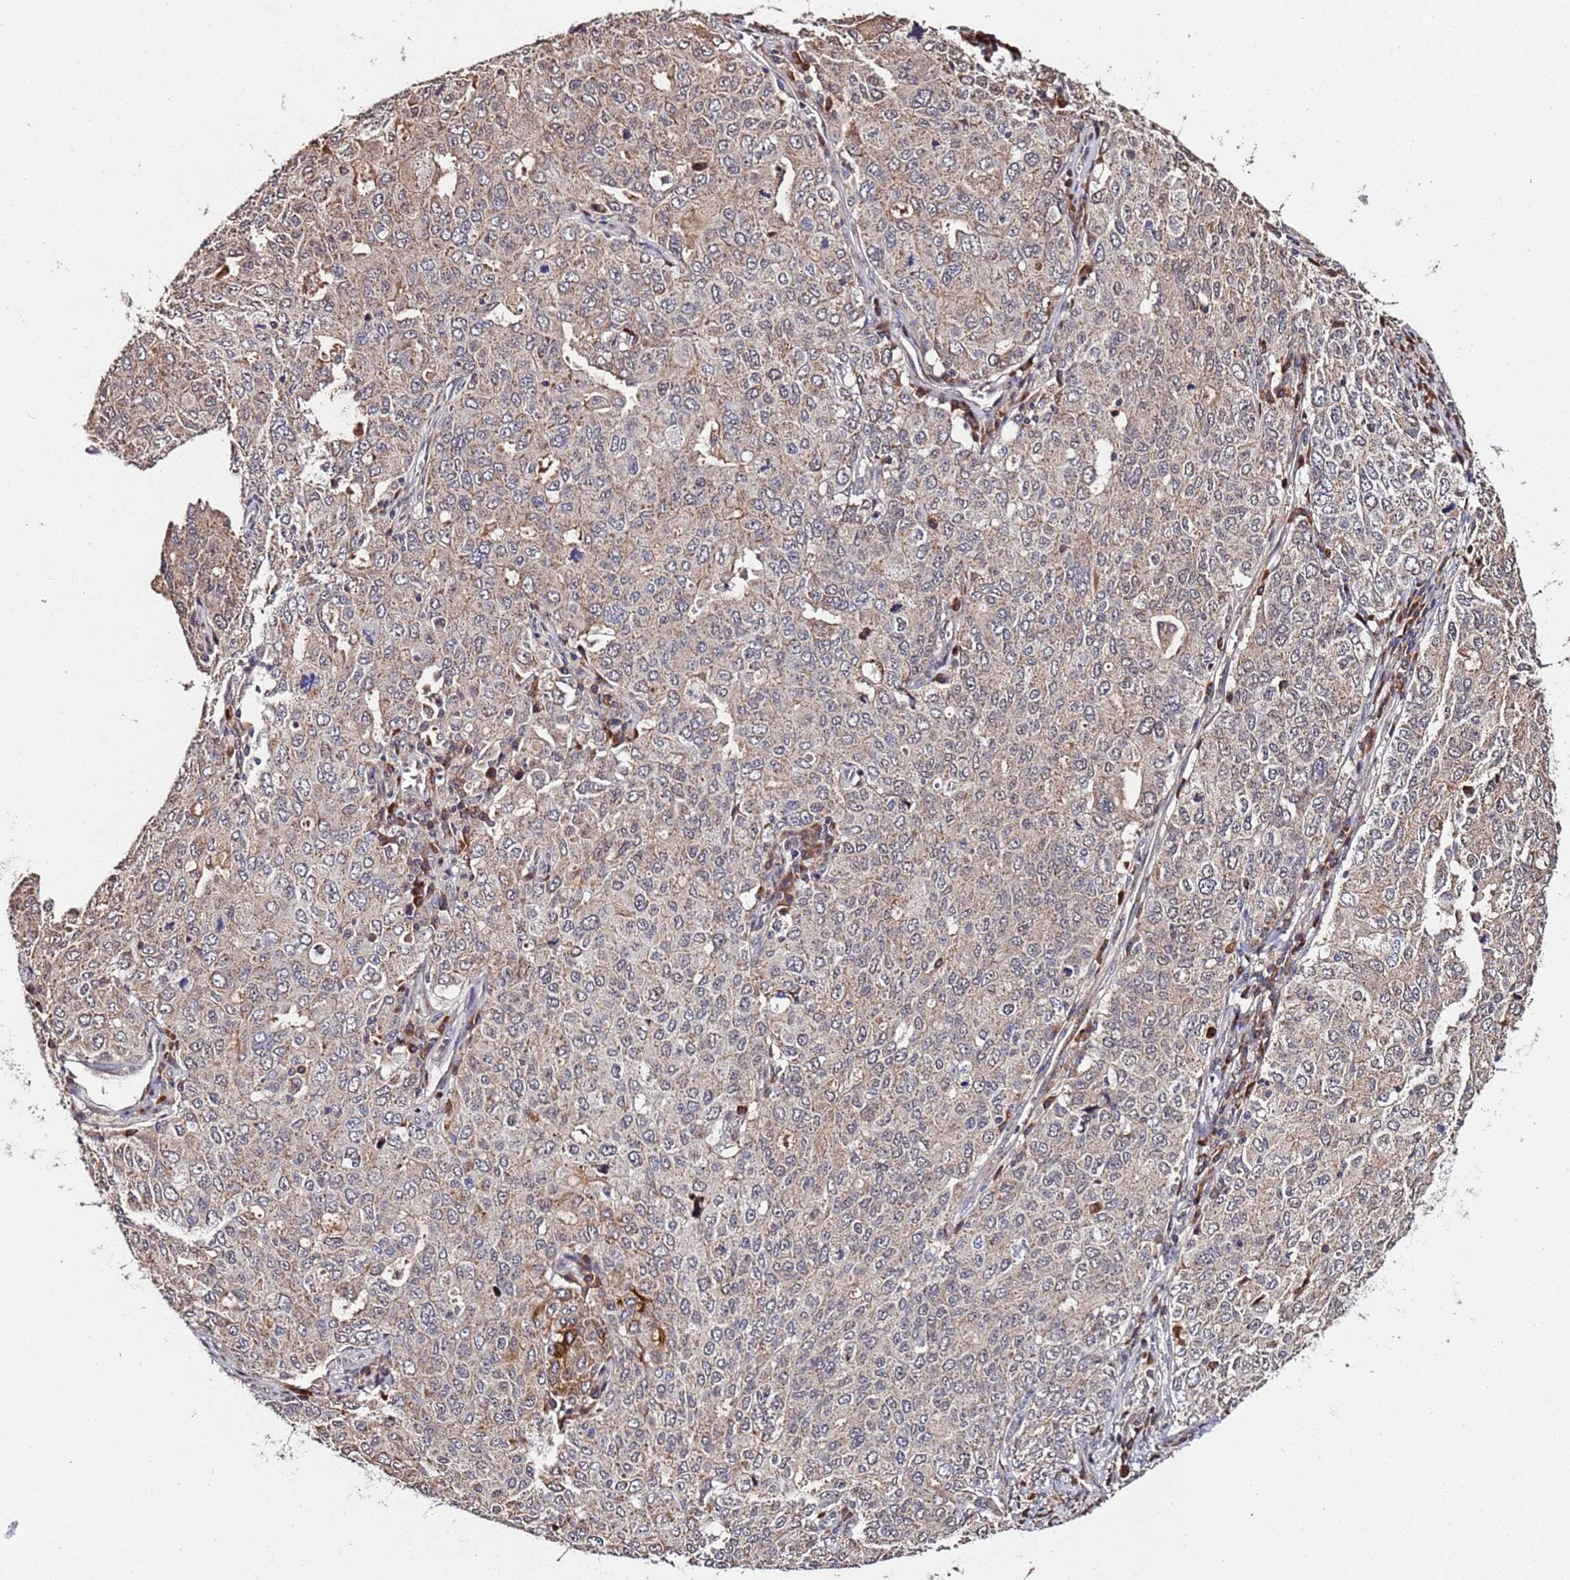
{"staining": {"intensity": "weak", "quantity": ">75%", "location": "cytoplasmic/membranous"}, "tissue": "ovarian cancer", "cell_type": "Tumor cells", "image_type": "cancer", "snomed": [{"axis": "morphology", "description": "Carcinoma, endometroid"}, {"axis": "topography", "description": "Ovary"}], "caption": "The photomicrograph exhibits immunohistochemical staining of ovarian cancer. There is weak cytoplasmic/membranous positivity is identified in about >75% of tumor cells.", "gene": "WNK4", "patient": {"sex": "female", "age": 62}}